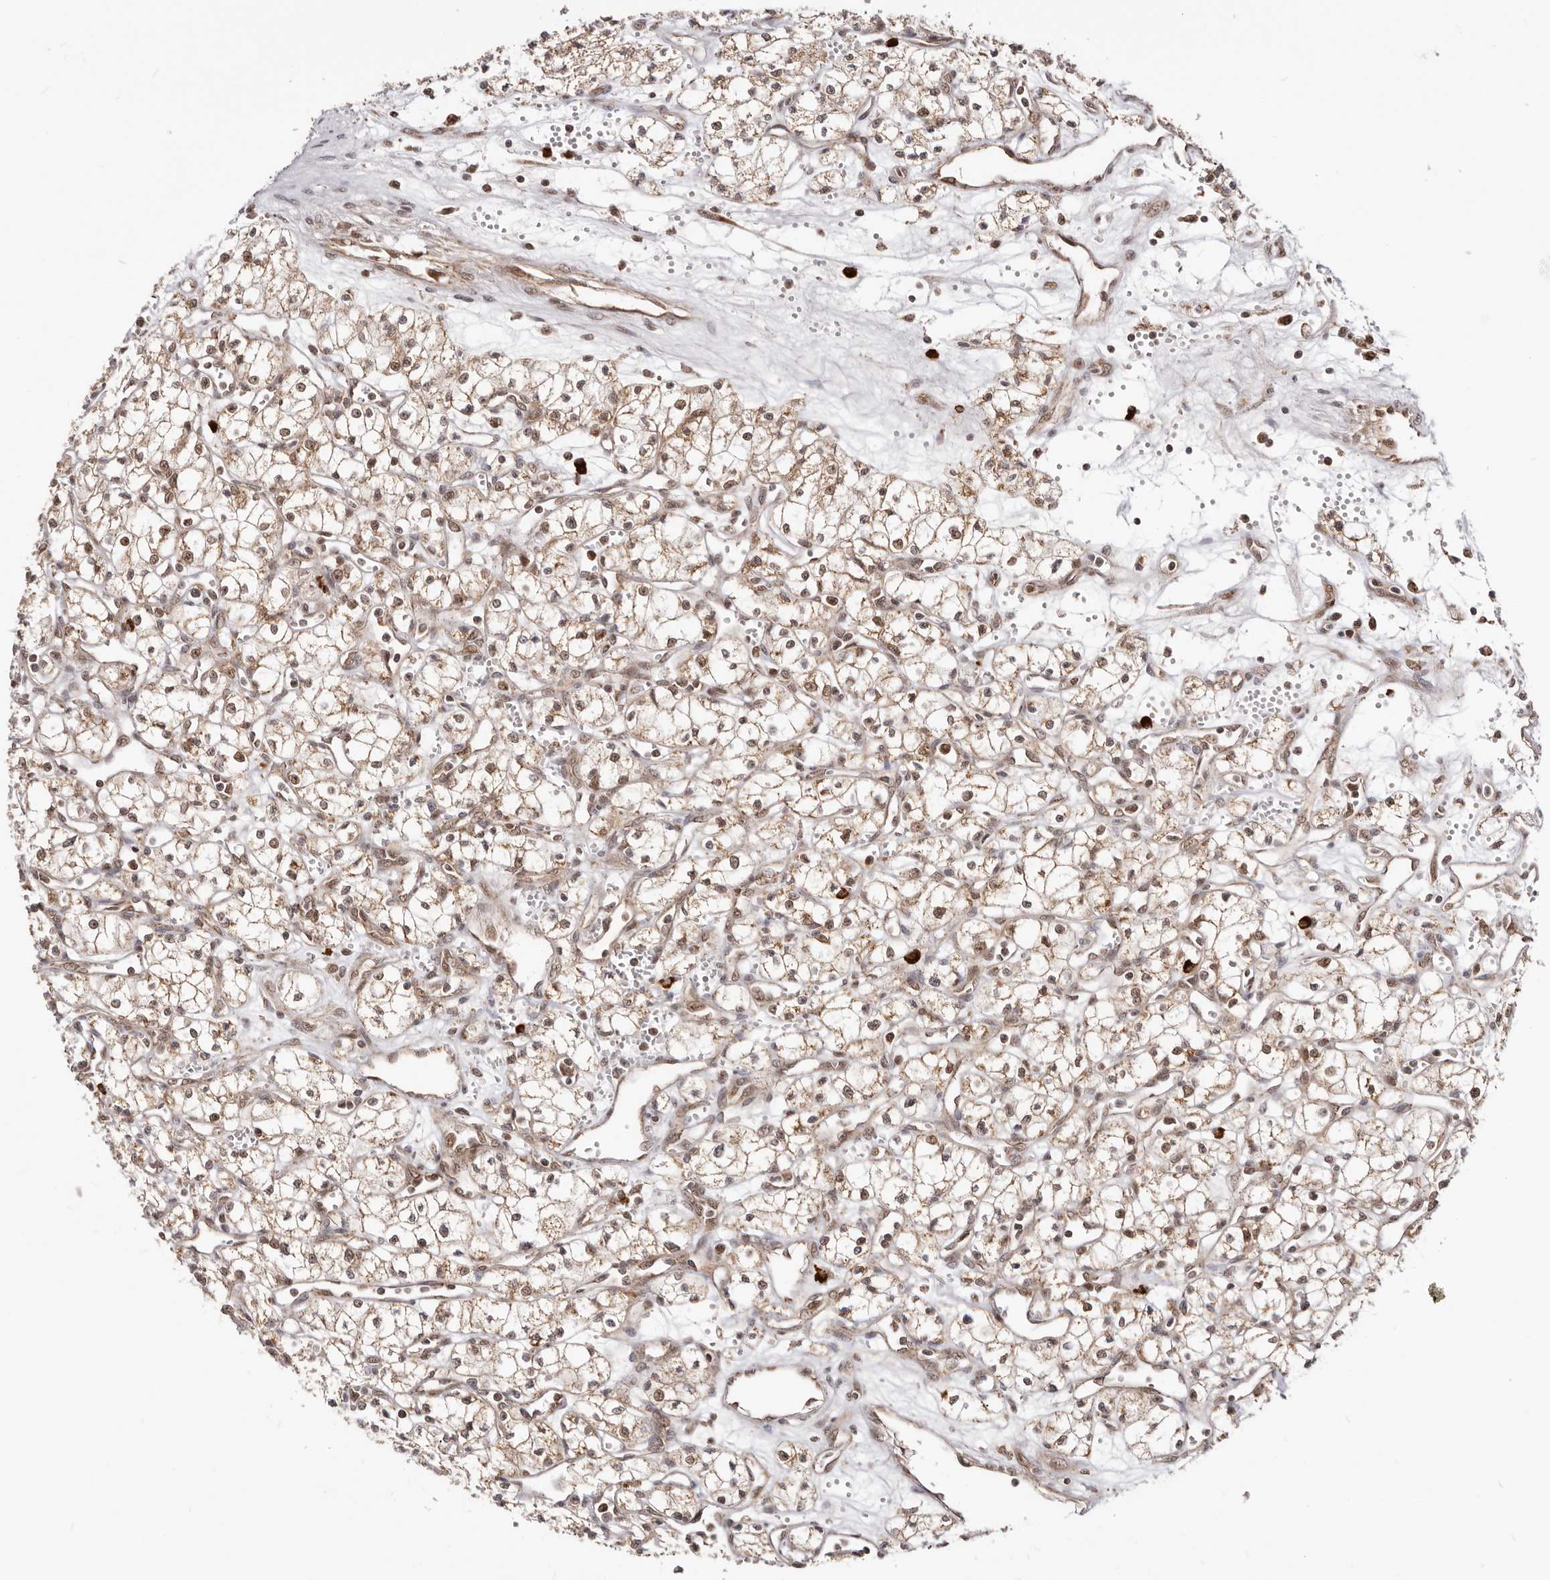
{"staining": {"intensity": "weak", "quantity": ">75%", "location": "cytoplasmic/membranous,nuclear"}, "tissue": "renal cancer", "cell_type": "Tumor cells", "image_type": "cancer", "snomed": [{"axis": "morphology", "description": "Adenocarcinoma, NOS"}, {"axis": "topography", "description": "Kidney"}], "caption": "Immunohistochemical staining of human renal cancer (adenocarcinoma) displays low levels of weak cytoplasmic/membranous and nuclear expression in about >75% of tumor cells. The protein is stained brown, and the nuclei are stained in blue (DAB (3,3'-diaminobenzidine) IHC with brightfield microscopy, high magnification).", "gene": "SEC14L1", "patient": {"sex": "male", "age": 59}}